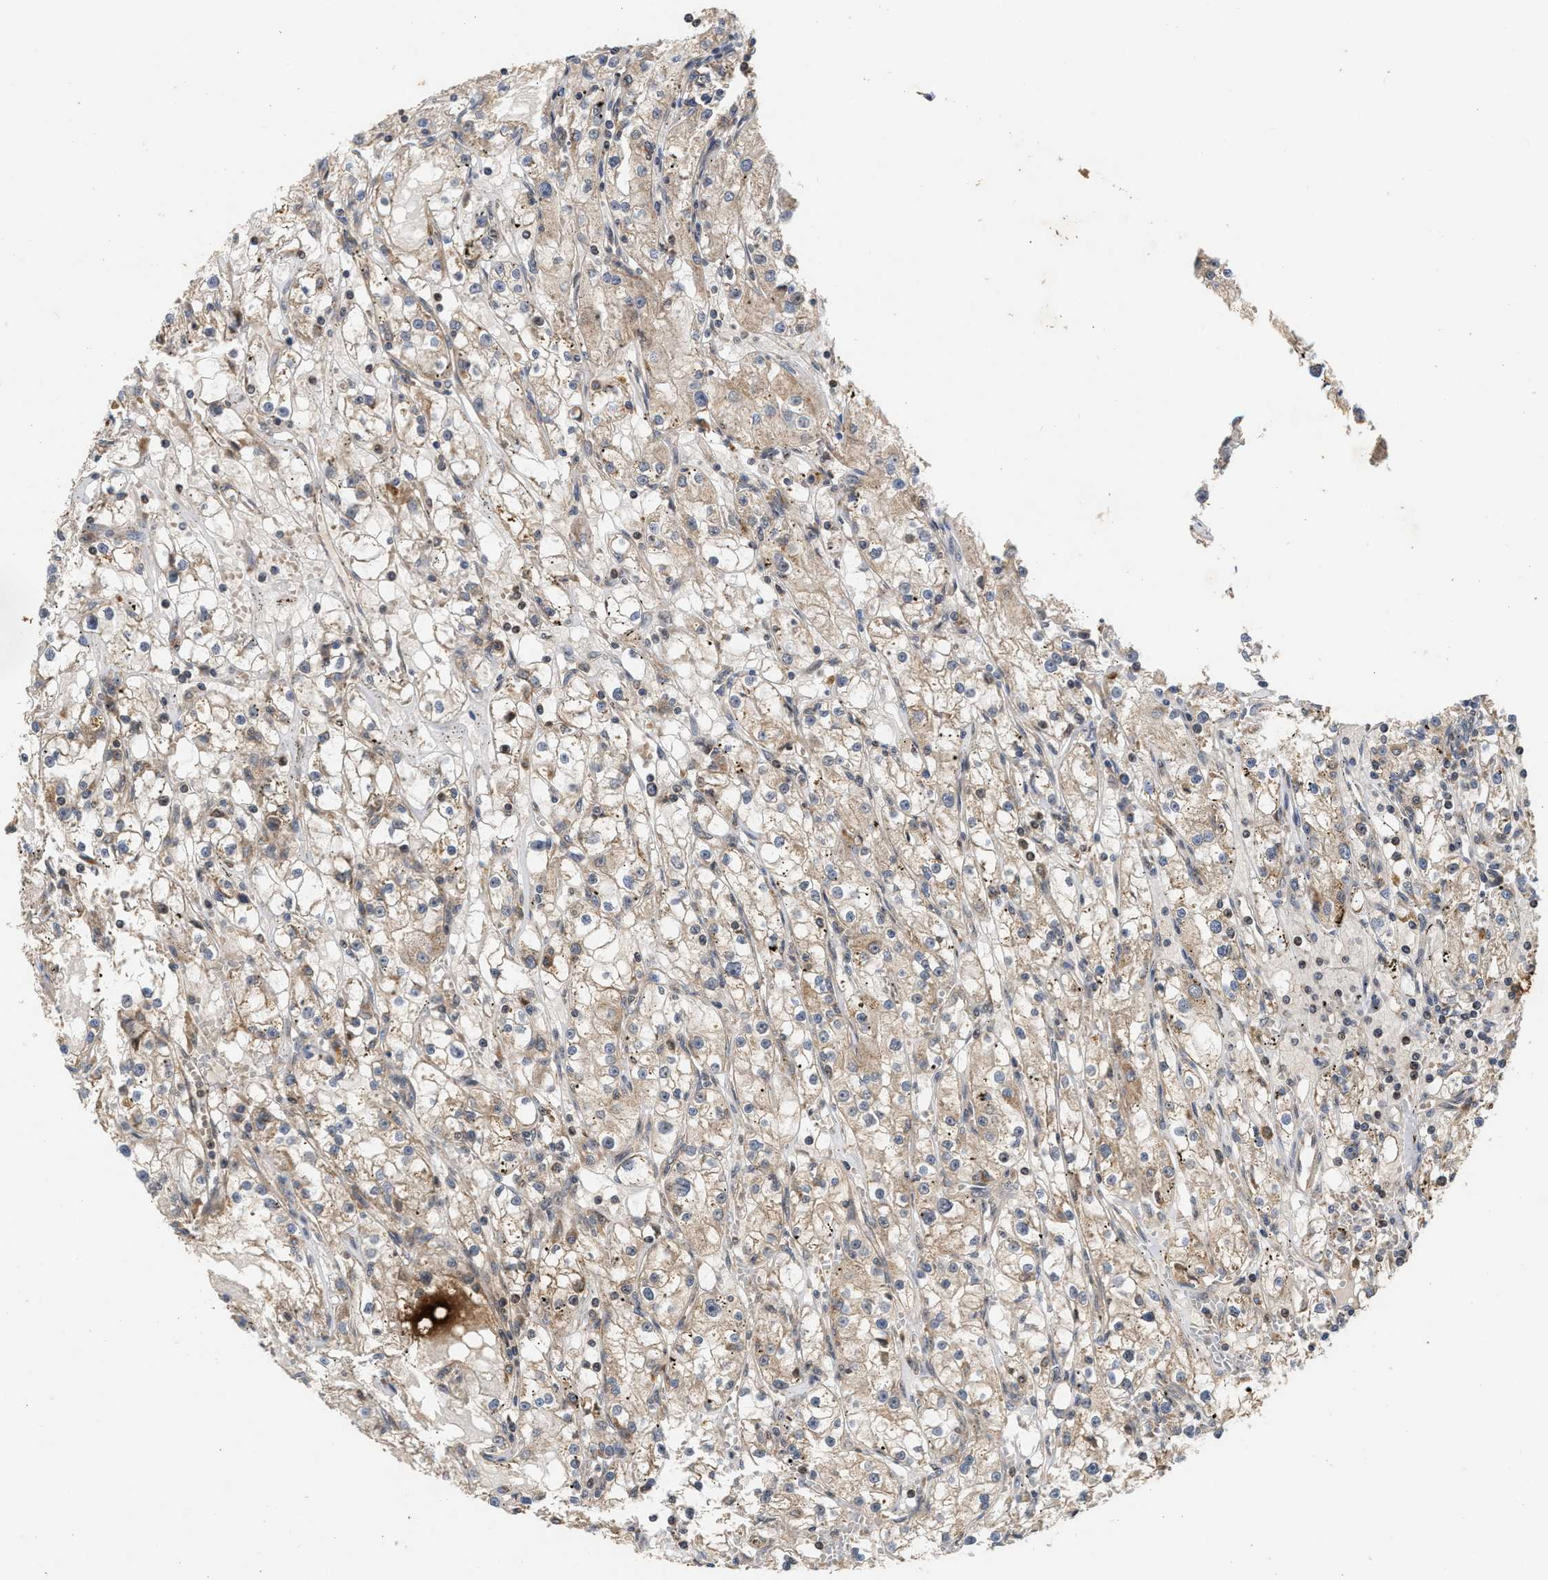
{"staining": {"intensity": "weak", "quantity": ">75%", "location": "cytoplasmic/membranous"}, "tissue": "renal cancer", "cell_type": "Tumor cells", "image_type": "cancer", "snomed": [{"axis": "morphology", "description": "Adenocarcinoma, NOS"}, {"axis": "topography", "description": "Kidney"}], "caption": "Human renal adenocarcinoma stained for a protein (brown) displays weak cytoplasmic/membranous positive positivity in approximately >75% of tumor cells.", "gene": "CFLAR", "patient": {"sex": "male", "age": 56}}